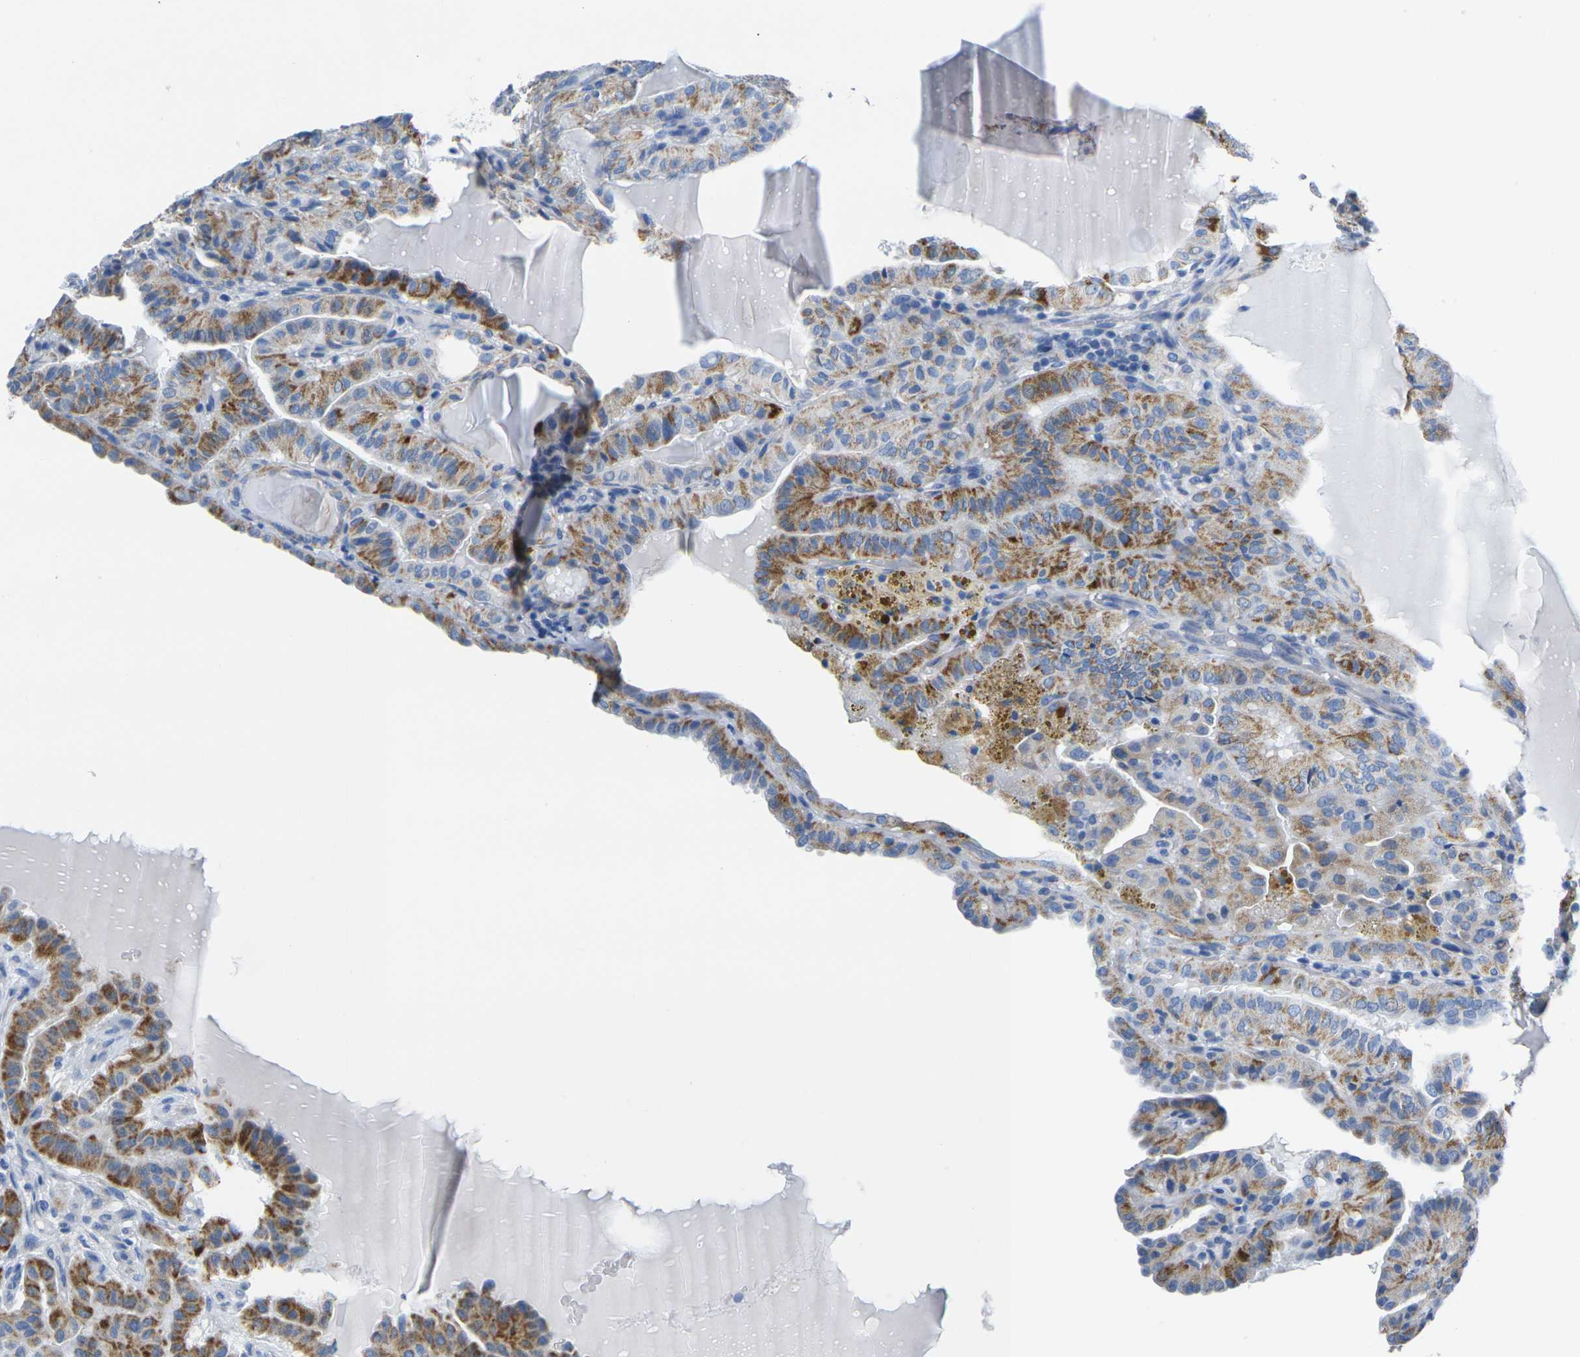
{"staining": {"intensity": "strong", "quantity": ">75%", "location": "cytoplasmic/membranous"}, "tissue": "thyroid cancer", "cell_type": "Tumor cells", "image_type": "cancer", "snomed": [{"axis": "morphology", "description": "Papillary adenocarcinoma, NOS"}, {"axis": "topography", "description": "Thyroid gland"}], "caption": "Protein analysis of thyroid cancer tissue shows strong cytoplasmic/membranous expression in about >75% of tumor cells.", "gene": "TMEM204", "patient": {"sex": "male", "age": 77}}